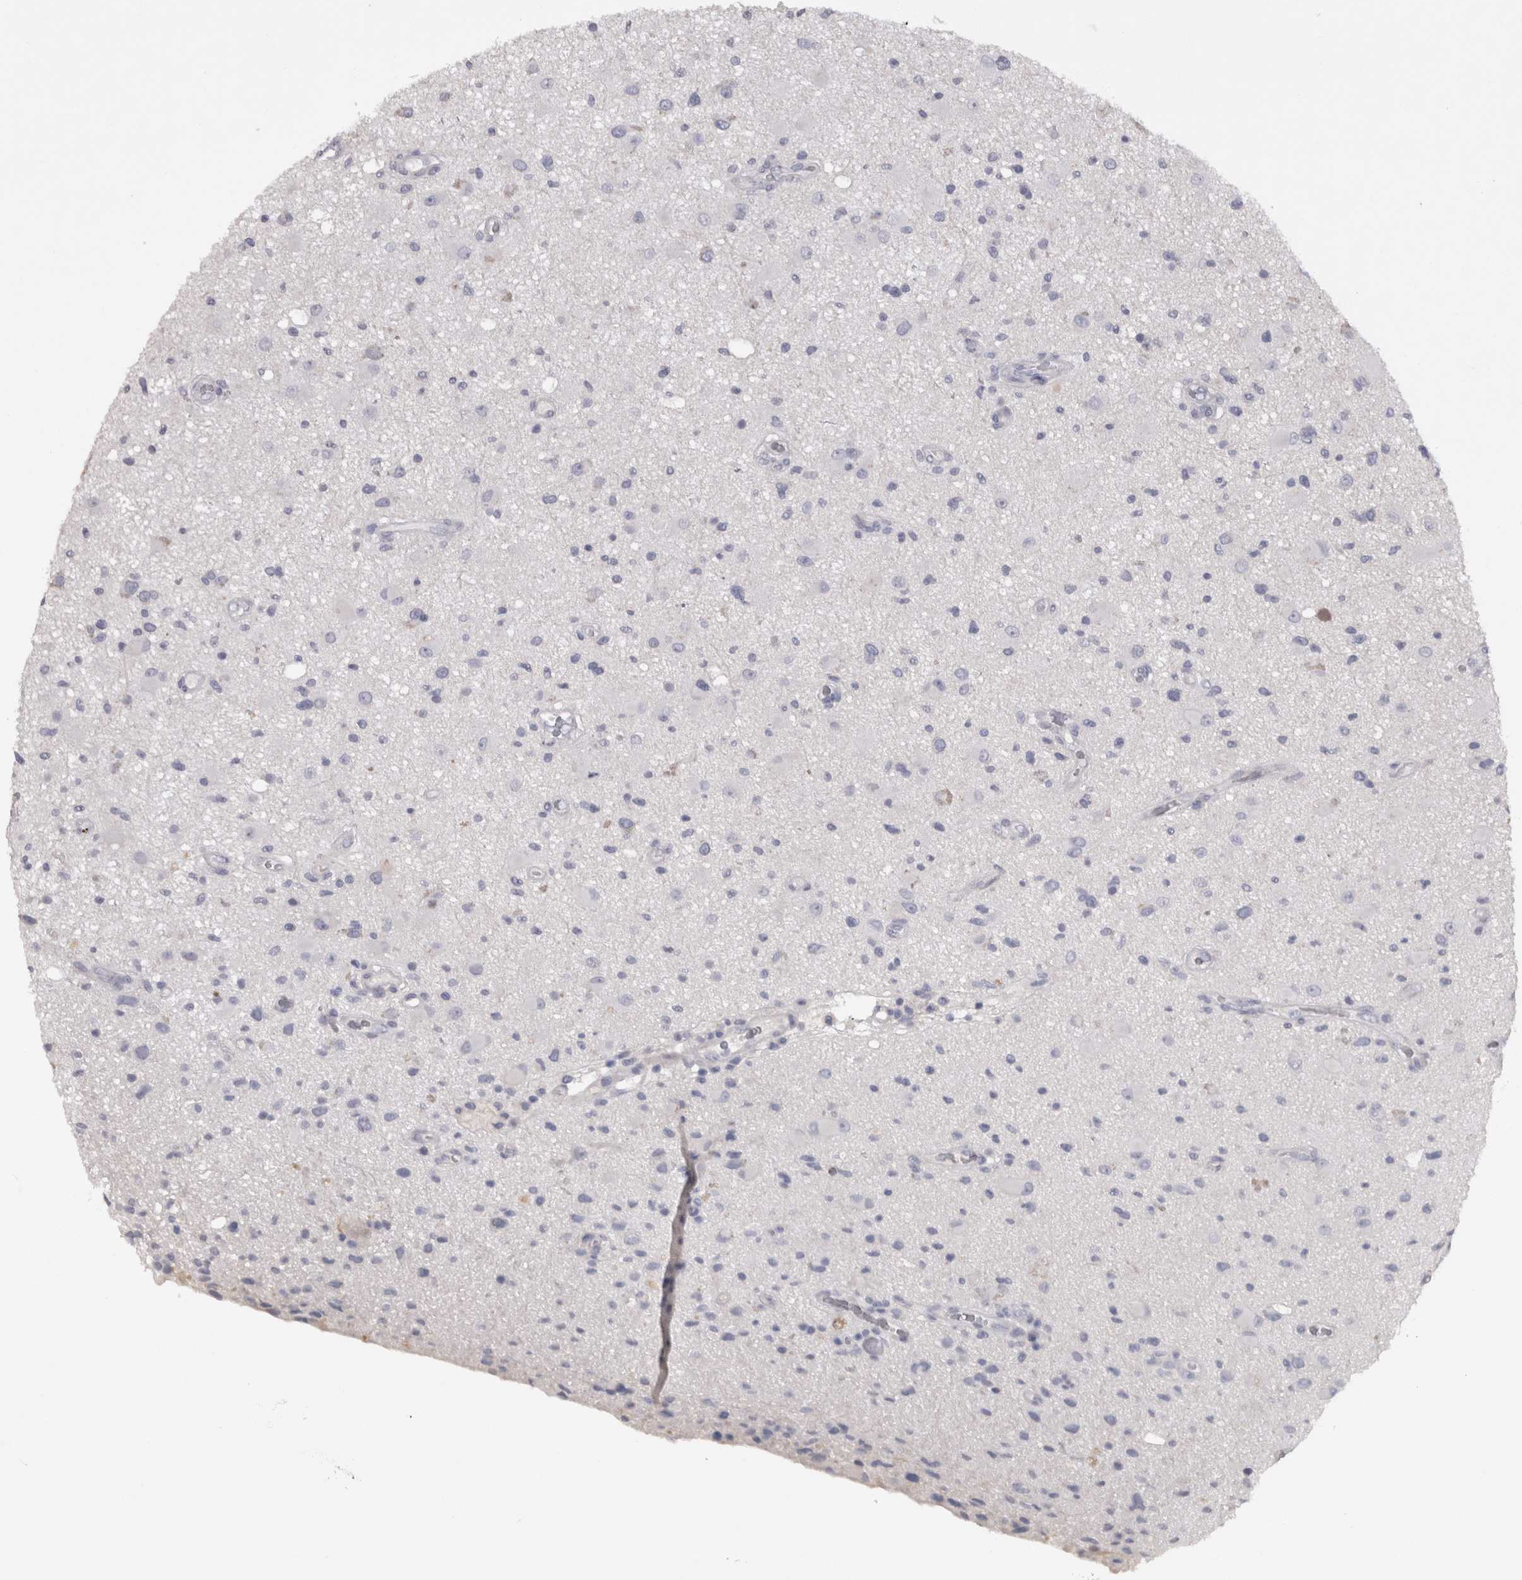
{"staining": {"intensity": "negative", "quantity": "none", "location": "none"}, "tissue": "glioma", "cell_type": "Tumor cells", "image_type": "cancer", "snomed": [{"axis": "morphology", "description": "Glioma, malignant, High grade"}, {"axis": "topography", "description": "Brain"}], "caption": "The micrograph reveals no staining of tumor cells in glioma.", "gene": "ADAM2", "patient": {"sex": "male", "age": 33}}